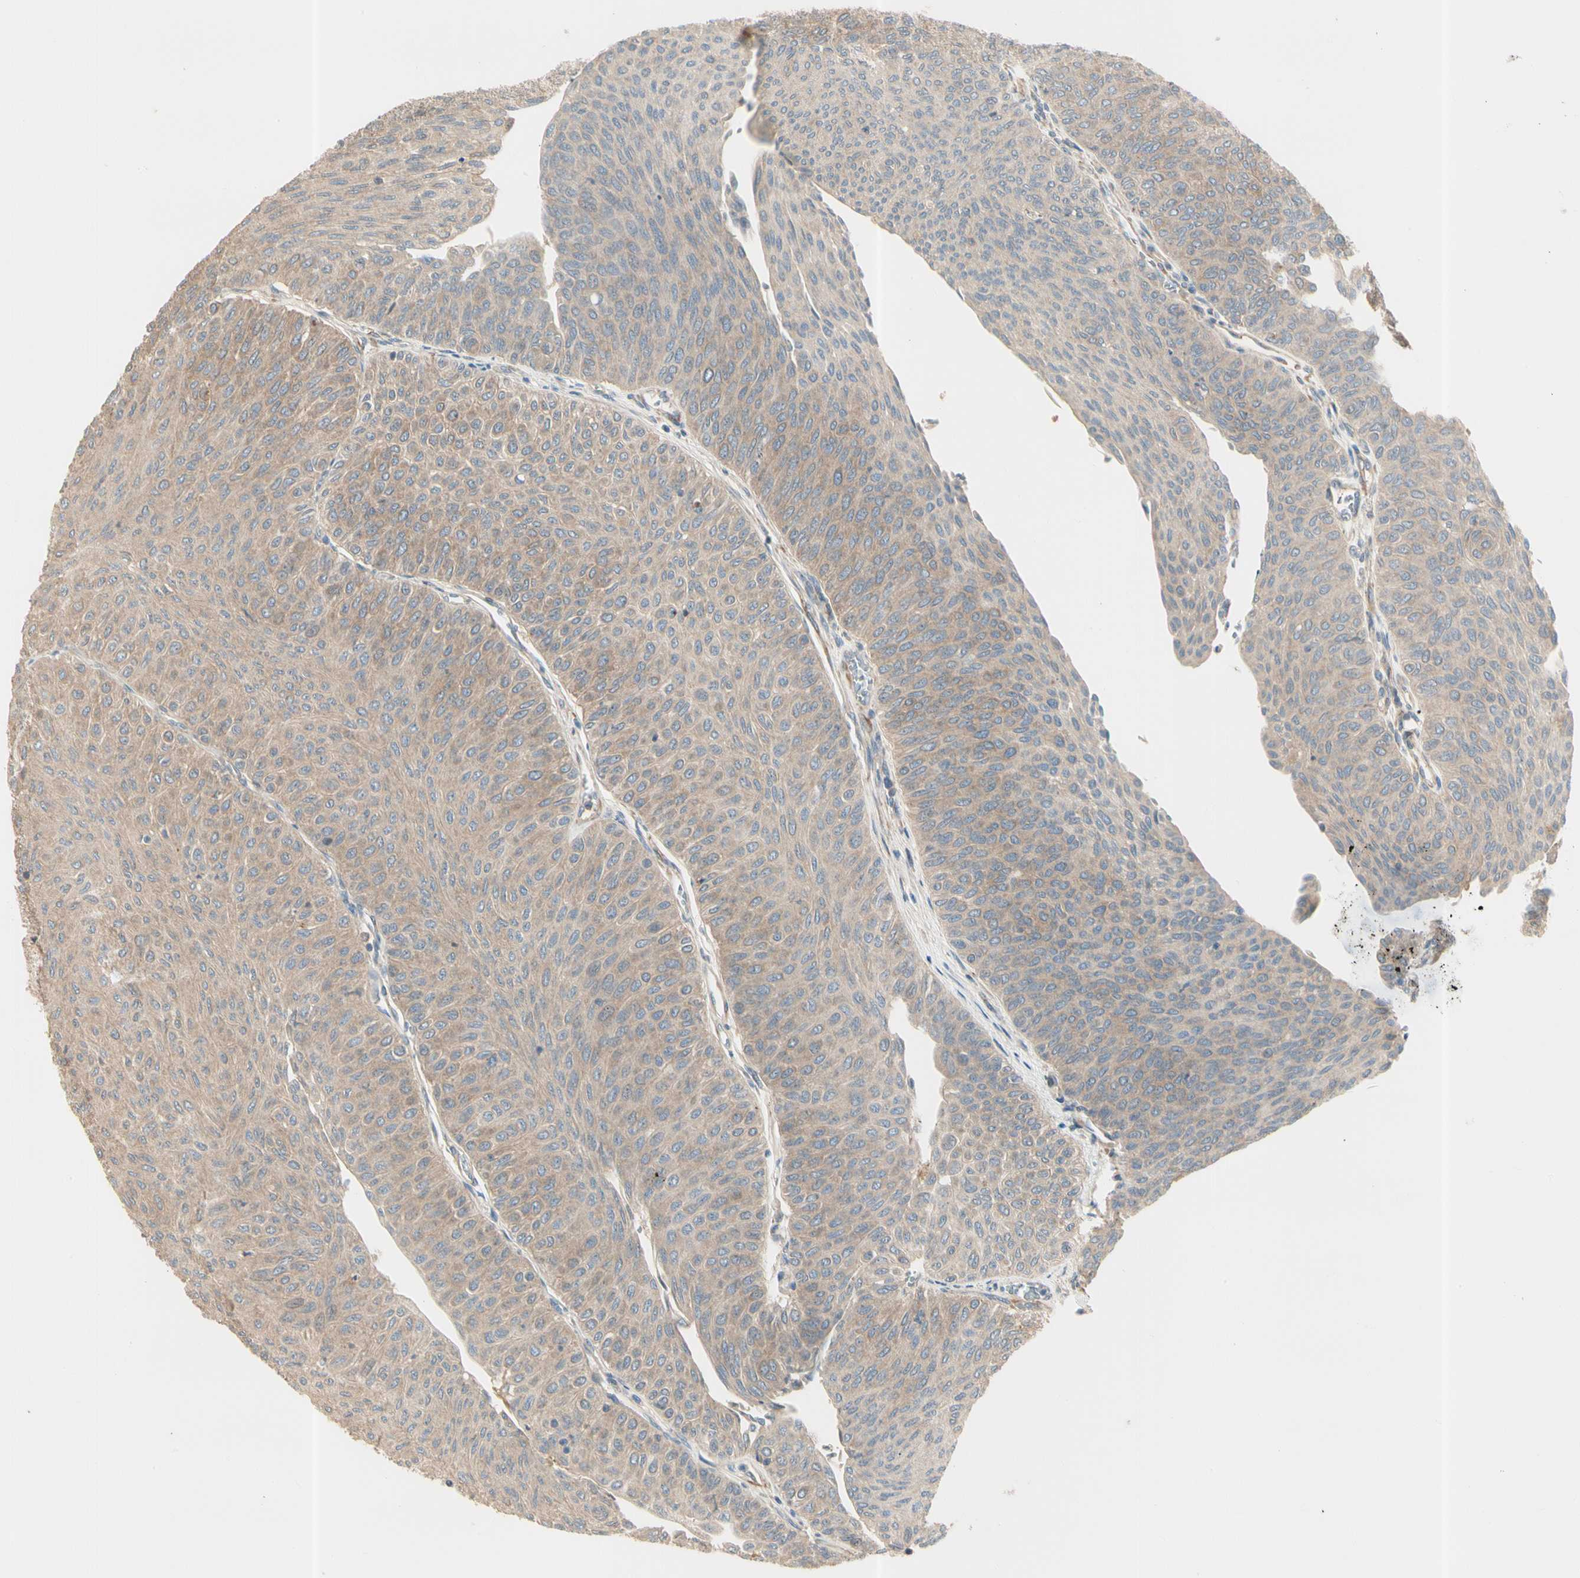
{"staining": {"intensity": "moderate", "quantity": ">75%", "location": "cytoplasmic/membranous"}, "tissue": "urothelial cancer", "cell_type": "Tumor cells", "image_type": "cancer", "snomed": [{"axis": "morphology", "description": "Urothelial carcinoma, Low grade"}, {"axis": "topography", "description": "Urinary bladder"}], "caption": "The immunohistochemical stain labels moderate cytoplasmic/membranous expression in tumor cells of urothelial cancer tissue. Immunohistochemistry stains the protein in brown and the nuclei are stained blue.", "gene": "IRAG1", "patient": {"sex": "male", "age": 78}}